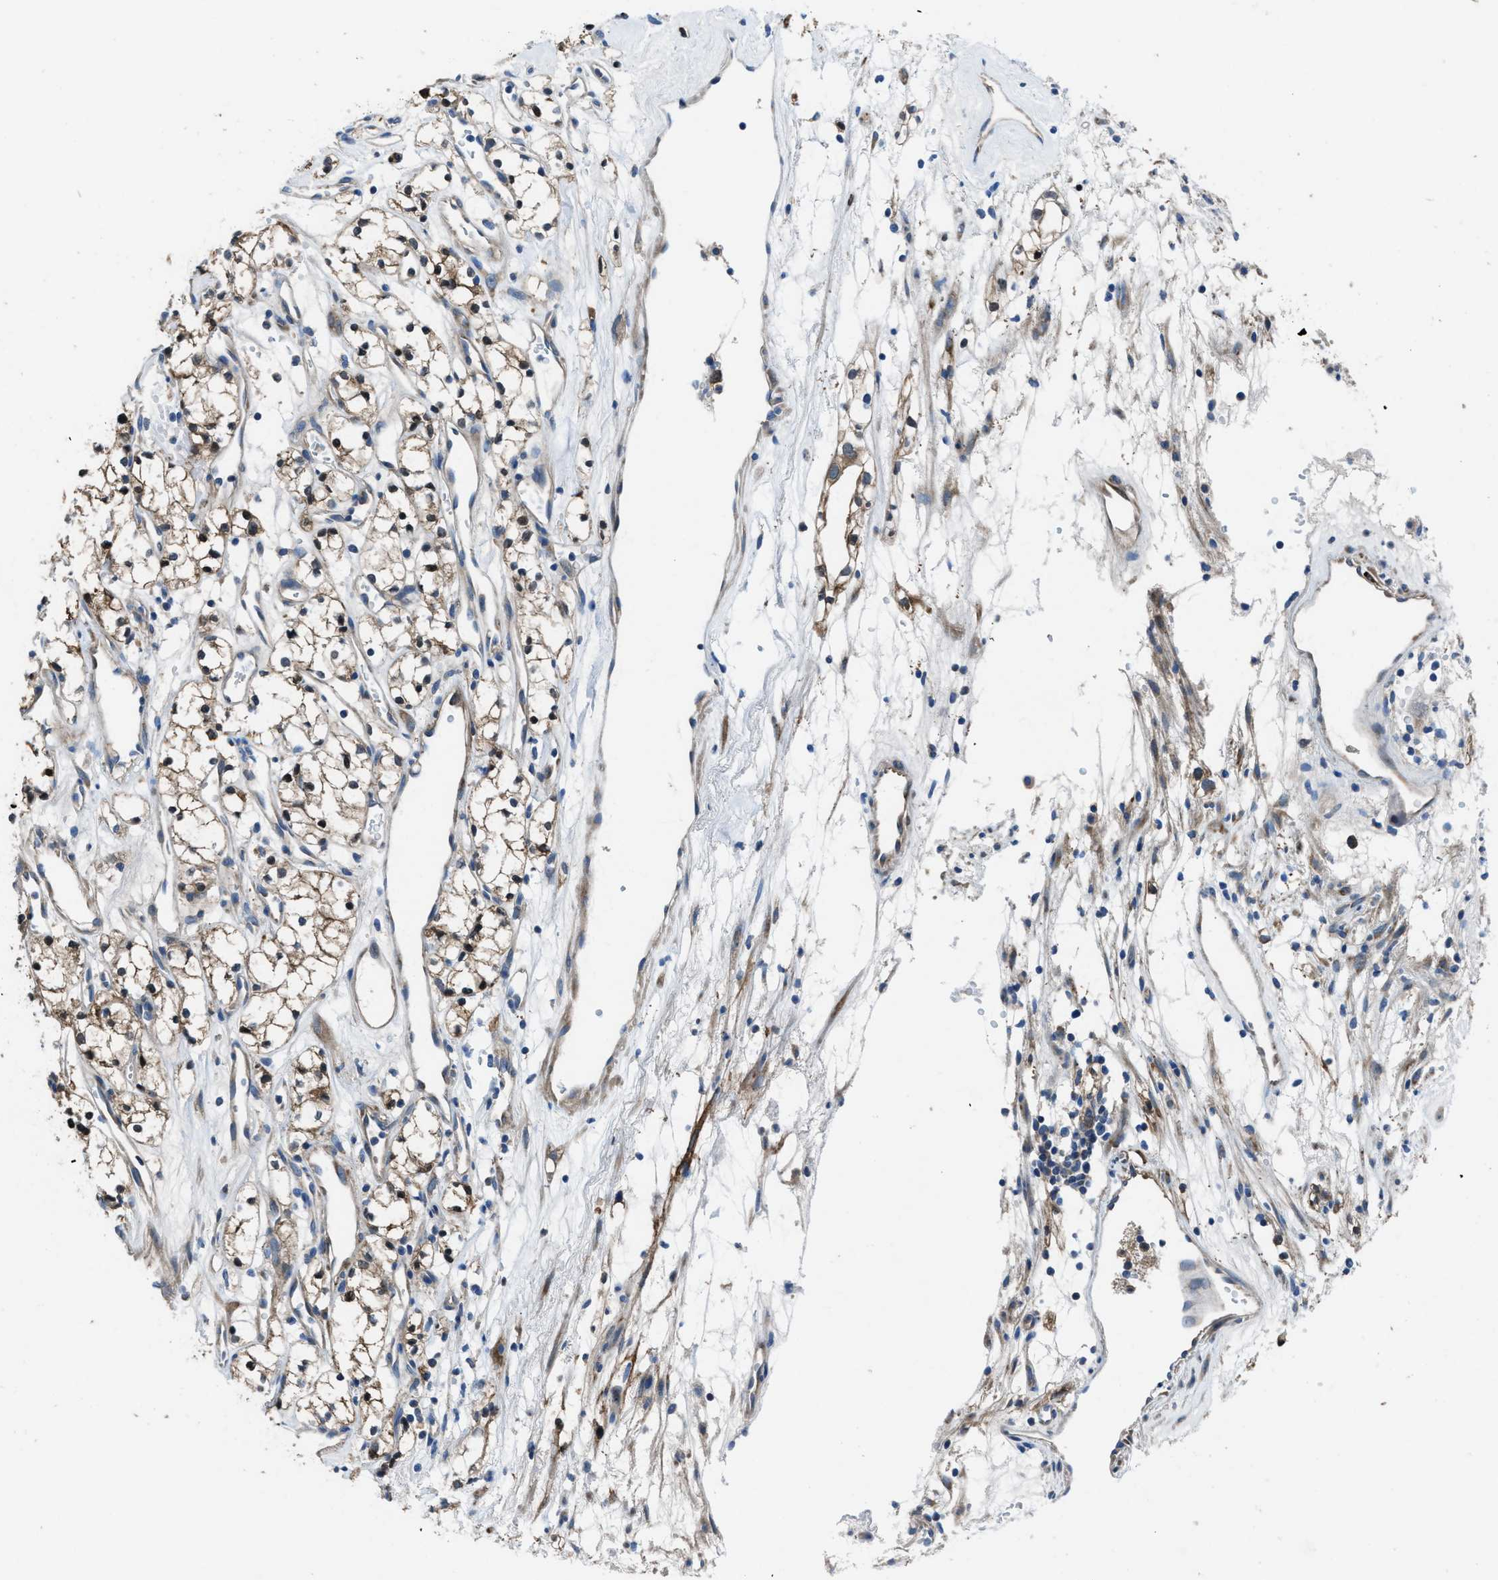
{"staining": {"intensity": "moderate", "quantity": ">75%", "location": "cytoplasmic/membranous"}, "tissue": "renal cancer", "cell_type": "Tumor cells", "image_type": "cancer", "snomed": [{"axis": "morphology", "description": "Adenocarcinoma, NOS"}, {"axis": "topography", "description": "Kidney"}], "caption": "Tumor cells display medium levels of moderate cytoplasmic/membranous expression in about >75% of cells in renal adenocarcinoma. The staining was performed using DAB, with brown indicating positive protein expression. Nuclei are stained blue with hematoxylin.", "gene": "MAP3K20", "patient": {"sex": "male", "age": 59}}